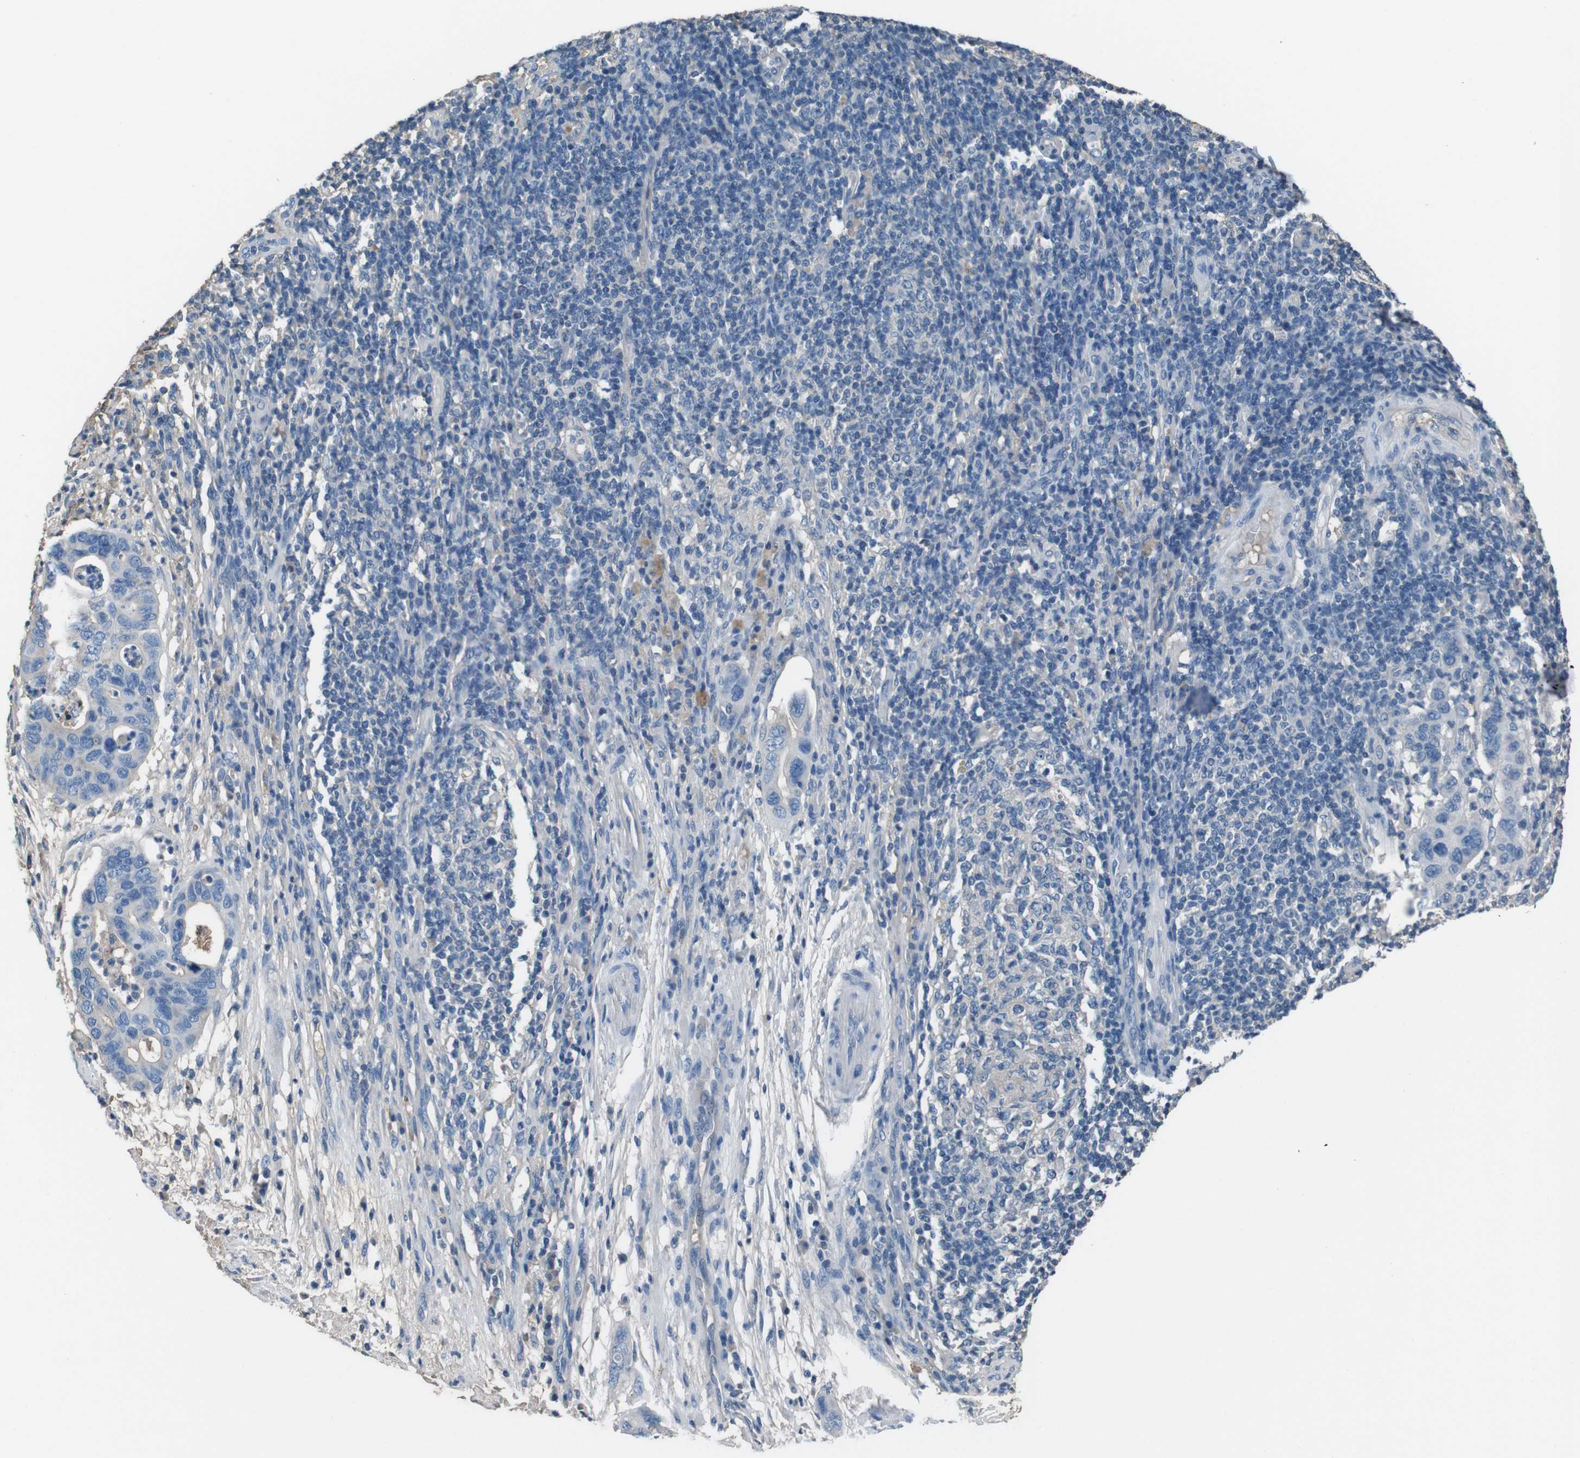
{"staining": {"intensity": "negative", "quantity": "none", "location": "none"}, "tissue": "pancreatic cancer", "cell_type": "Tumor cells", "image_type": "cancer", "snomed": [{"axis": "morphology", "description": "Adenocarcinoma, NOS"}, {"axis": "topography", "description": "Pancreas"}], "caption": "High magnification brightfield microscopy of adenocarcinoma (pancreatic) stained with DAB (brown) and counterstained with hematoxylin (blue): tumor cells show no significant staining. (Brightfield microscopy of DAB (3,3'-diaminobenzidine) IHC at high magnification).", "gene": "LEP", "patient": {"sex": "female", "age": 71}}